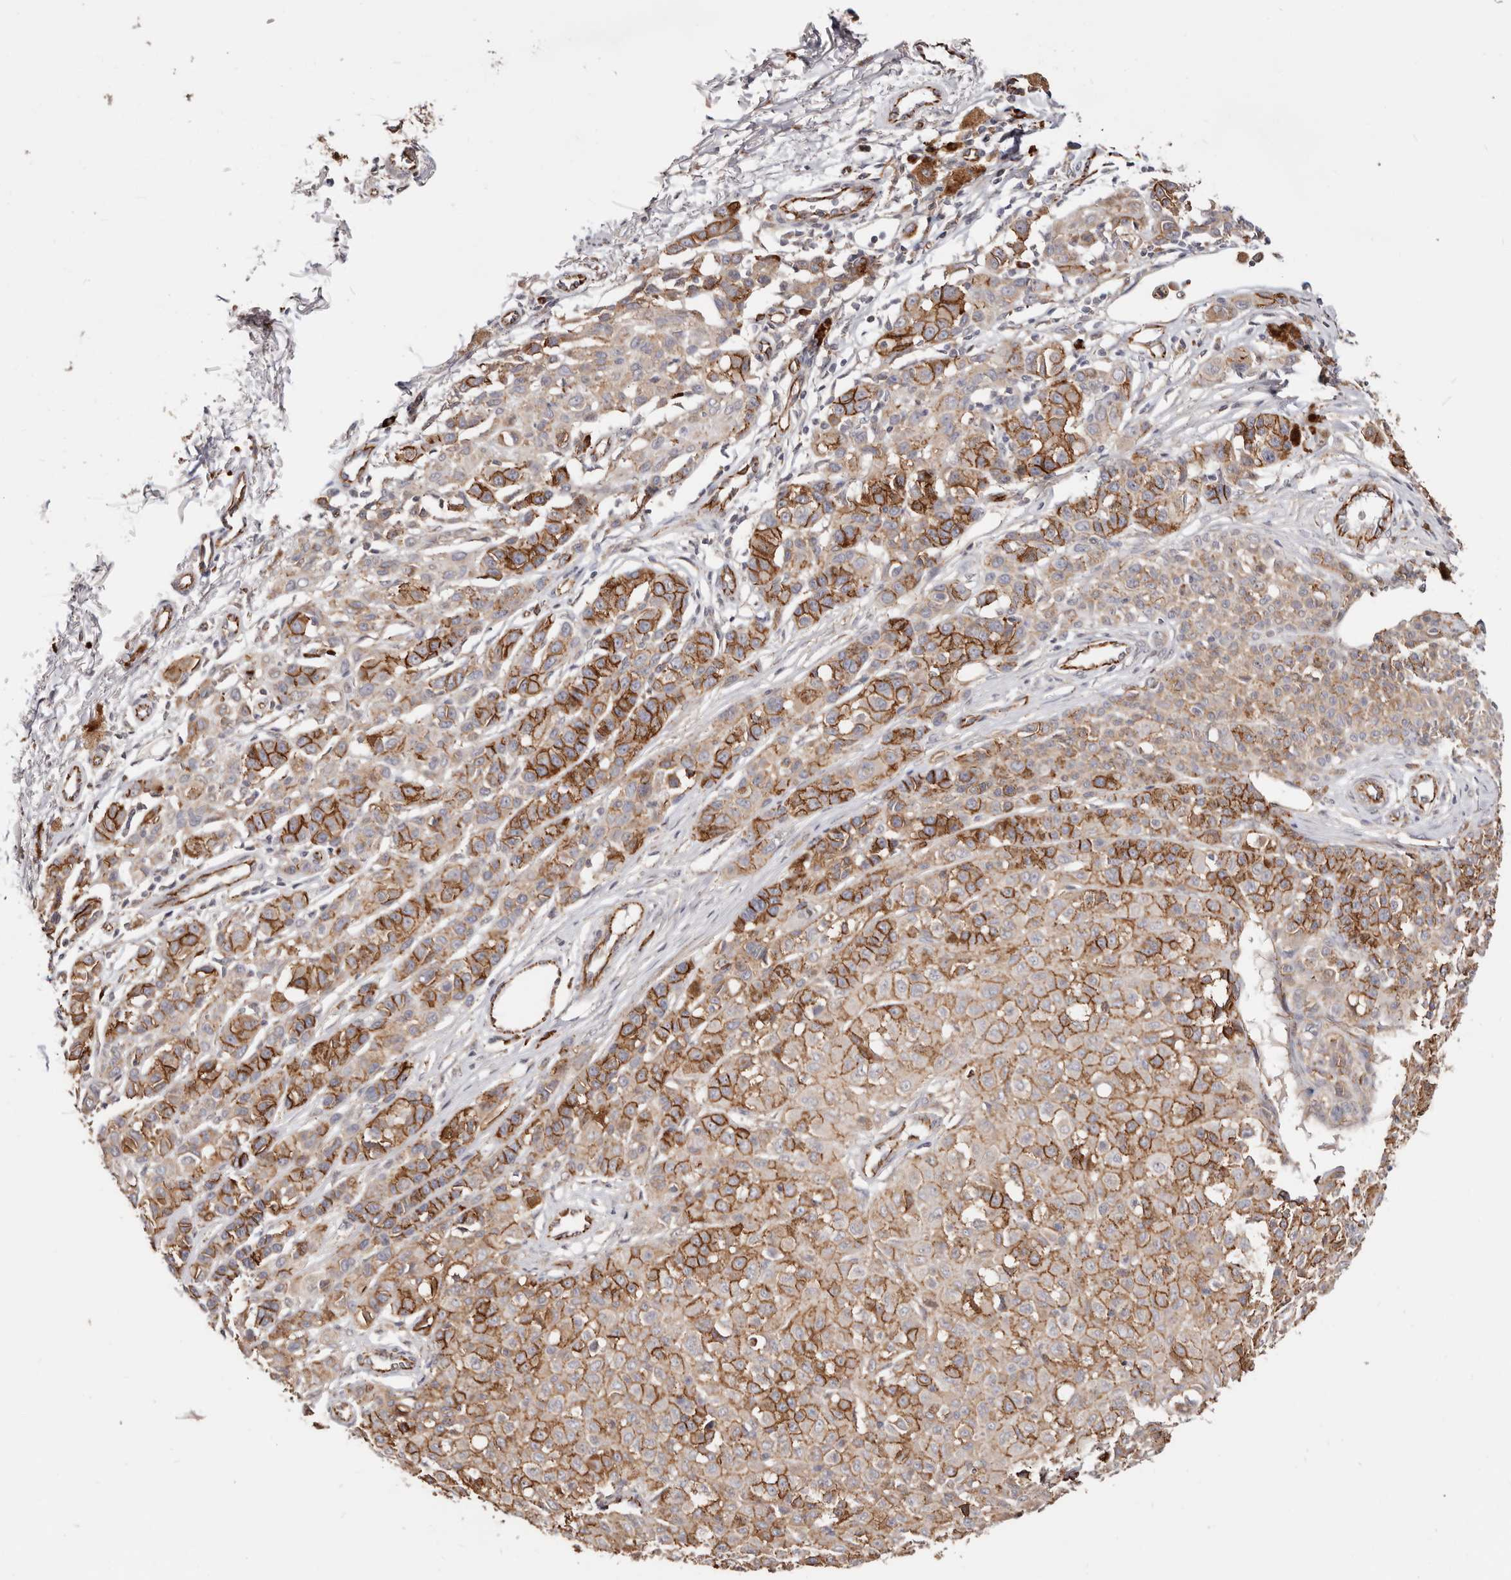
{"staining": {"intensity": "strong", "quantity": "25%-75%", "location": "cytoplasmic/membranous"}, "tissue": "melanoma", "cell_type": "Tumor cells", "image_type": "cancer", "snomed": [{"axis": "morphology", "description": "Malignant melanoma, NOS"}, {"axis": "topography", "description": "Skin of leg"}], "caption": "Immunohistochemistry staining of malignant melanoma, which displays high levels of strong cytoplasmic/membranous staining in approximately 25%-75% of tumor cells indicating strong cytoplasmic/membranous protein staining. The staining was performed using DAB (3,3'-diaminobenzidine) (brown) for protein detection and nuclei were counterstained in hematoxylin (blue).", "gene": "CTNNB1", "patient": {"sex": "female", "age": 72}}